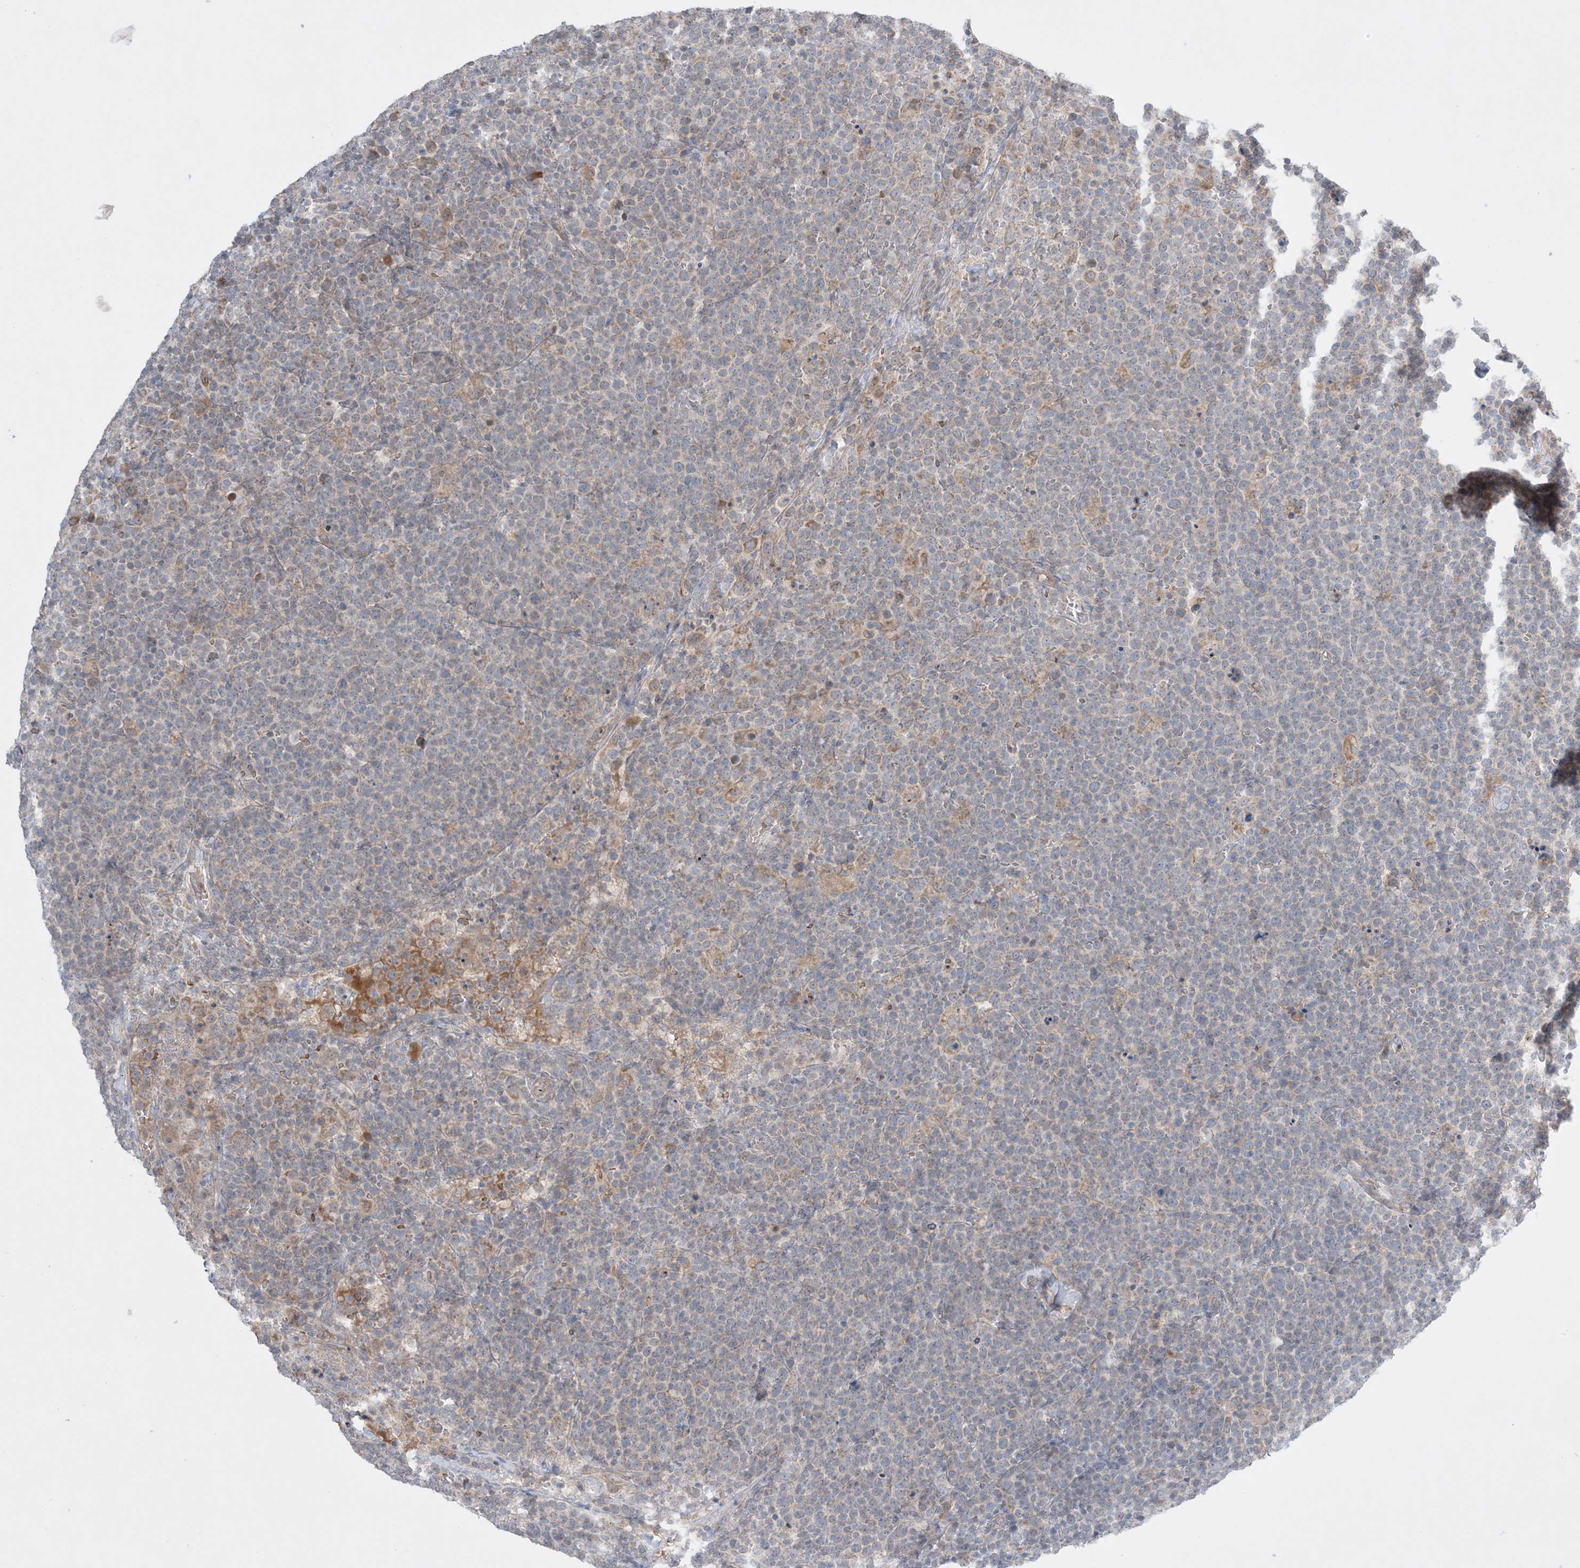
{"staining": {"intensity": "weak", "quantity": "<25%", "location": "cytoplasmic/membranous"}, "tissue": "lymphoma", "cell_type": "Tumor cells", "image_type": "cancer", "snomed": [{"axis": "morphology", "description": "Malignant lymphoma, non-Hodgkin's type, High grade"}, {"axis": "topography", "description": "Lymph node"}], "caption": "Immunohistochemistry (IHC) of human malignant lymphoma, non-Hodgkin's type (high-grade) reveals no staining in tumor cells.", "gene": "MMGT1", "patient": {"sex": "male", "age": 61}}